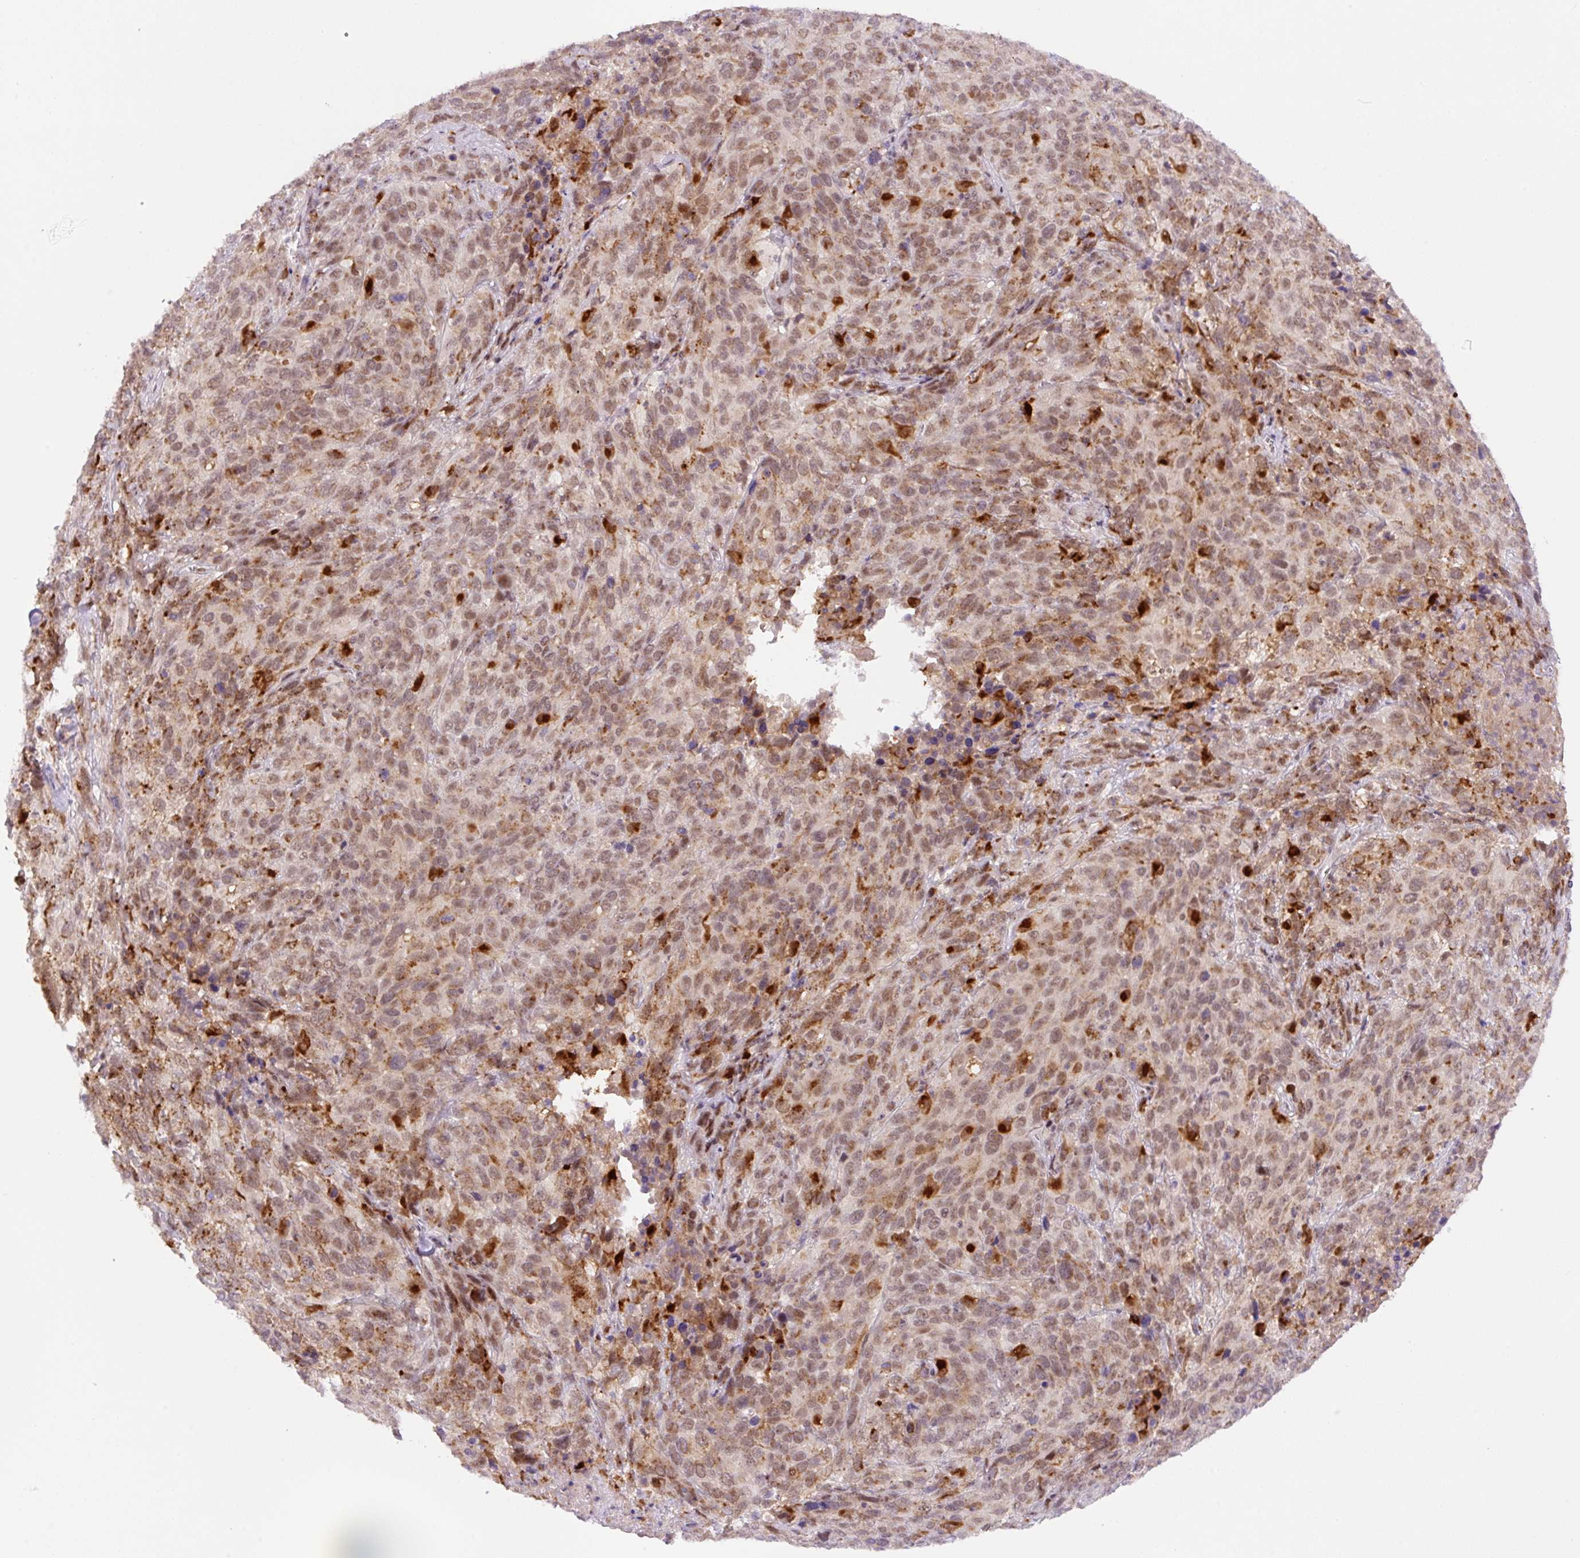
{"staining": {"intensity": "moderate", "quantity": ">75%", "location": "cytoplasmic/membranous,nuclear"}, "tissue": "cervical cancer", "cell_type": "Tumor cells", "image_type": "cancer", "snomed": [{"axis": "morphology", "description": "Squamous cell carcinoma, NOS"}, {"axis": "topography", "description": "Cervix"}], "caption": "Tumor cells exhibit medium levels of moderate cytoplasmic/membranous and nuclear expression in approximately >75% of cells in cervical cancer (squamous cell carcinoma).", "gene": "CEBPZOS", "patient": {"sex": "female", "age": 51}}